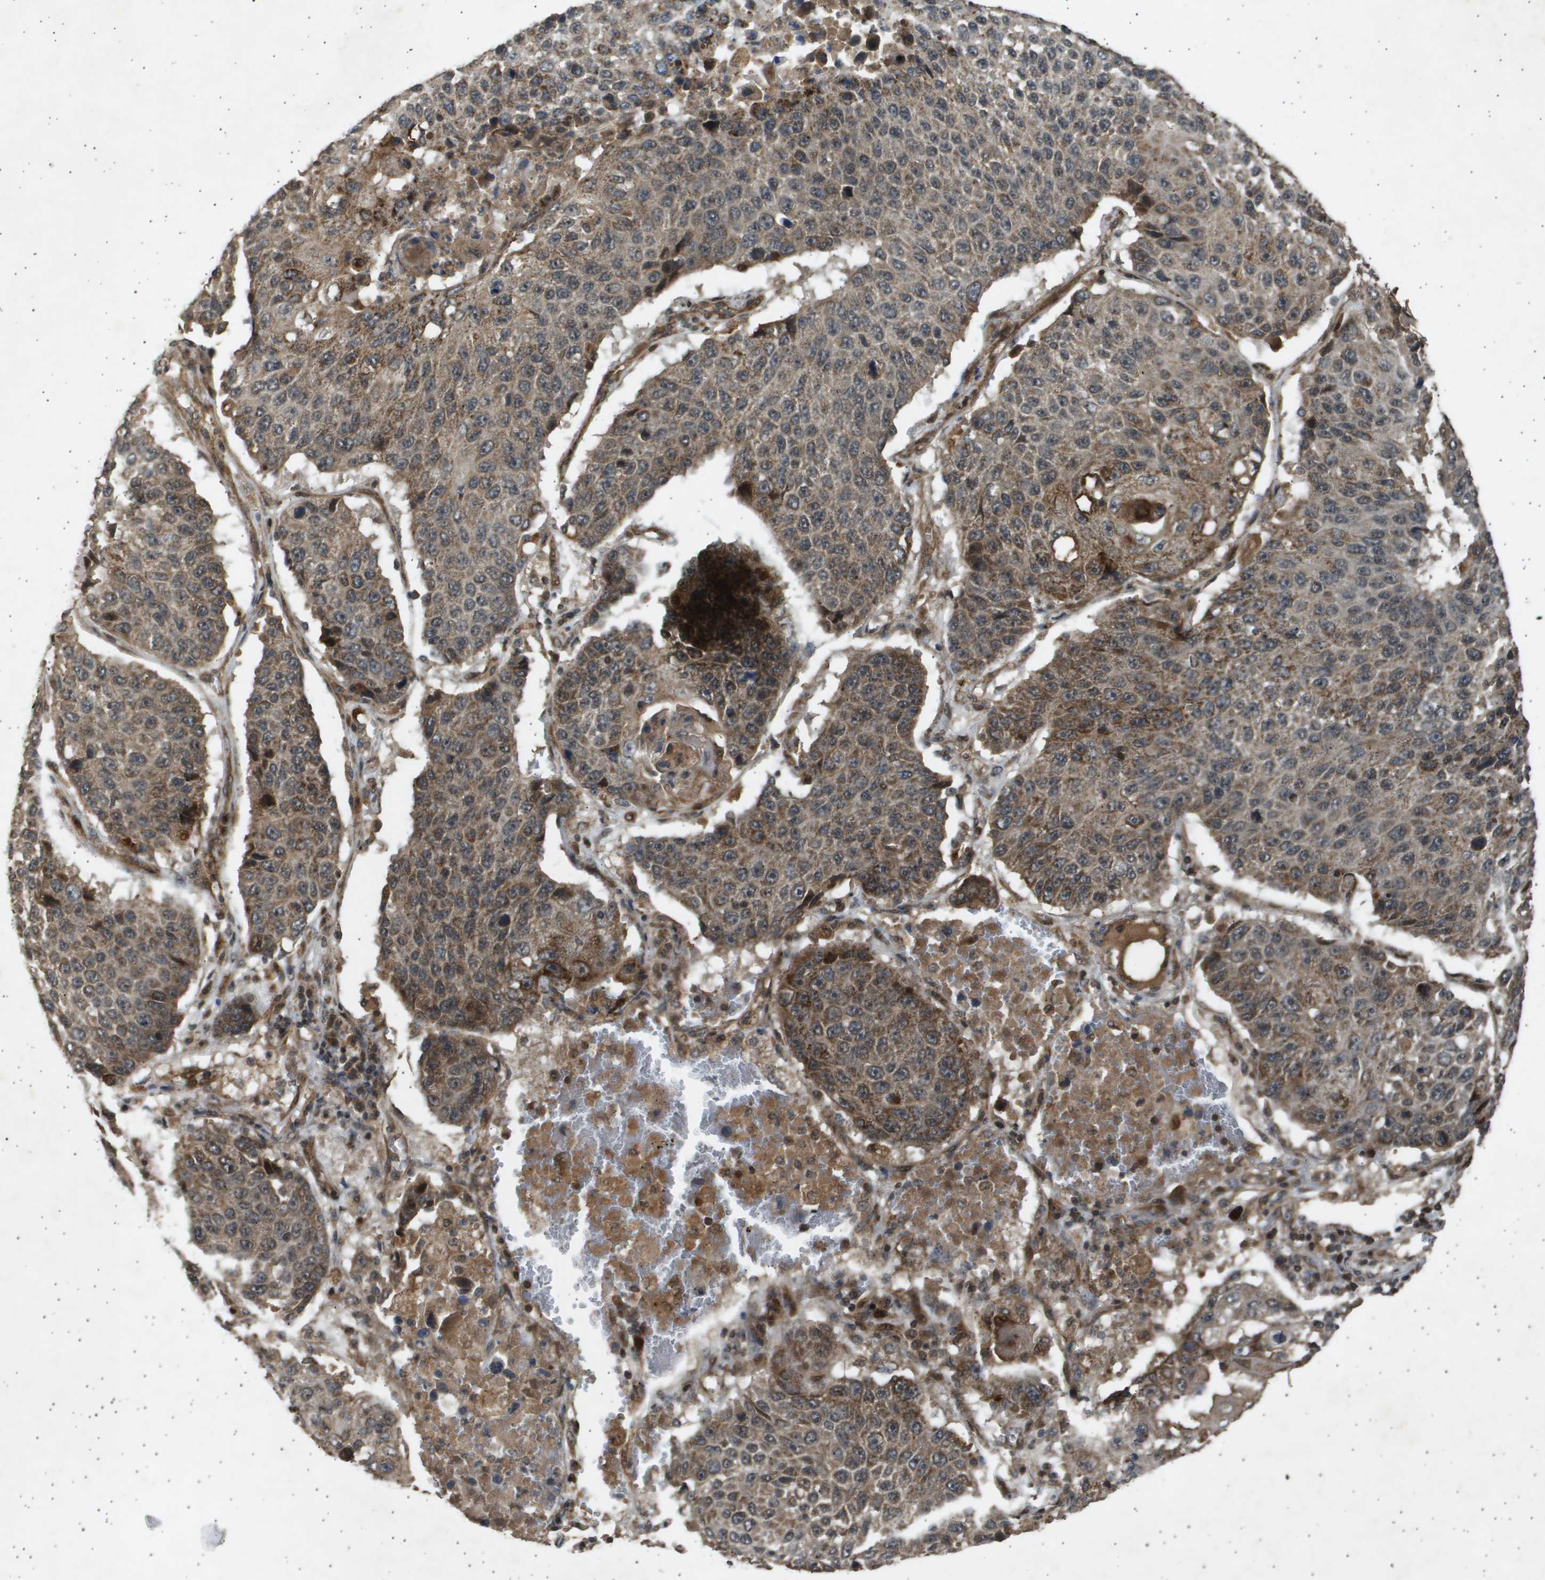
{"staining": {"intensity": "weak", "quantity": ">75%", "location": "cytoplasmic/membranous,nuclear"}, "tissue": "lung cancer", "cell_type": "Tumor cells", "image_type": "cancer", "snomed": [{"axis": "morphology", "description": "Squamous cell carcinoma, NOS"}, {"axis": "topography", "description": "Lung"}], "caption": "IHC staining of lung cancer (squamous cell carcinoma), which shows low levels of weak cytoplasmic/membranous and nuclear staining in approximately >75% of tumor cells indicating weak cytoplasmic/membranous and nuclear protein staining. The staining was performed using DAB (brown) for protein detection and nuclei were counterstained in hematoxylin (blue).", "gene": "TNRC6A", "patient": {"sex": "male", "age": 61}}